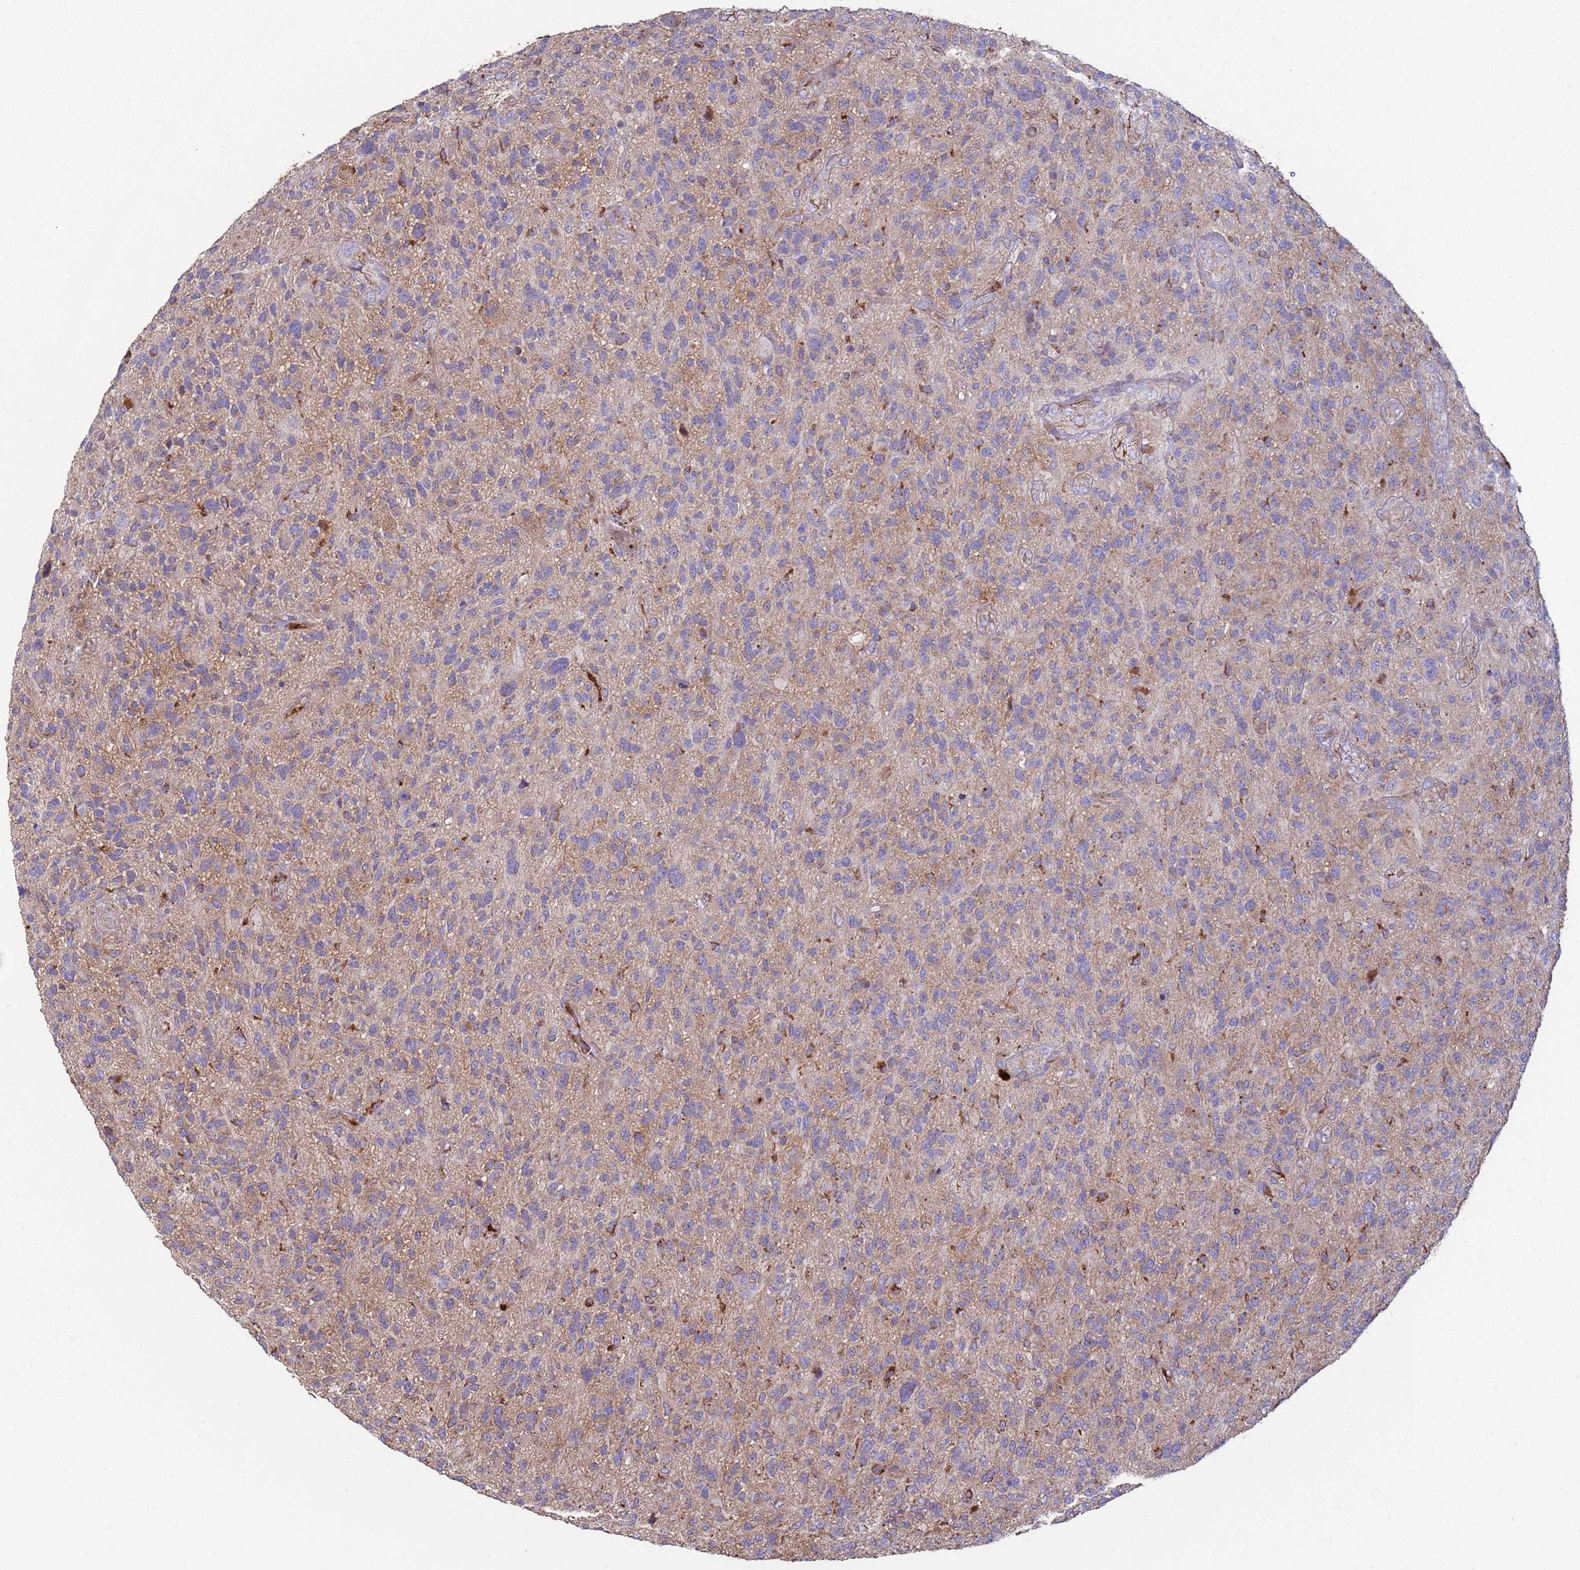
{"staining": {"intensity": "weak", "quantity": "<25%", "location": "cytoplasmic/membranous"}, "tissue": "glioma", "cell_type": "Tumor cells", "image_type": "cancer", "snomed": [{"axis": "morphology", "description": "Glioma, malignant, High grade"}, {"axis": "topography", "description": "Brain"}], "caption": "Histopathology image shows no significant protein expression in tumor cells of malignant glioma (high-grade).", "gene": "FBXO33", "patient": {"sex": "male", "age": 47}}